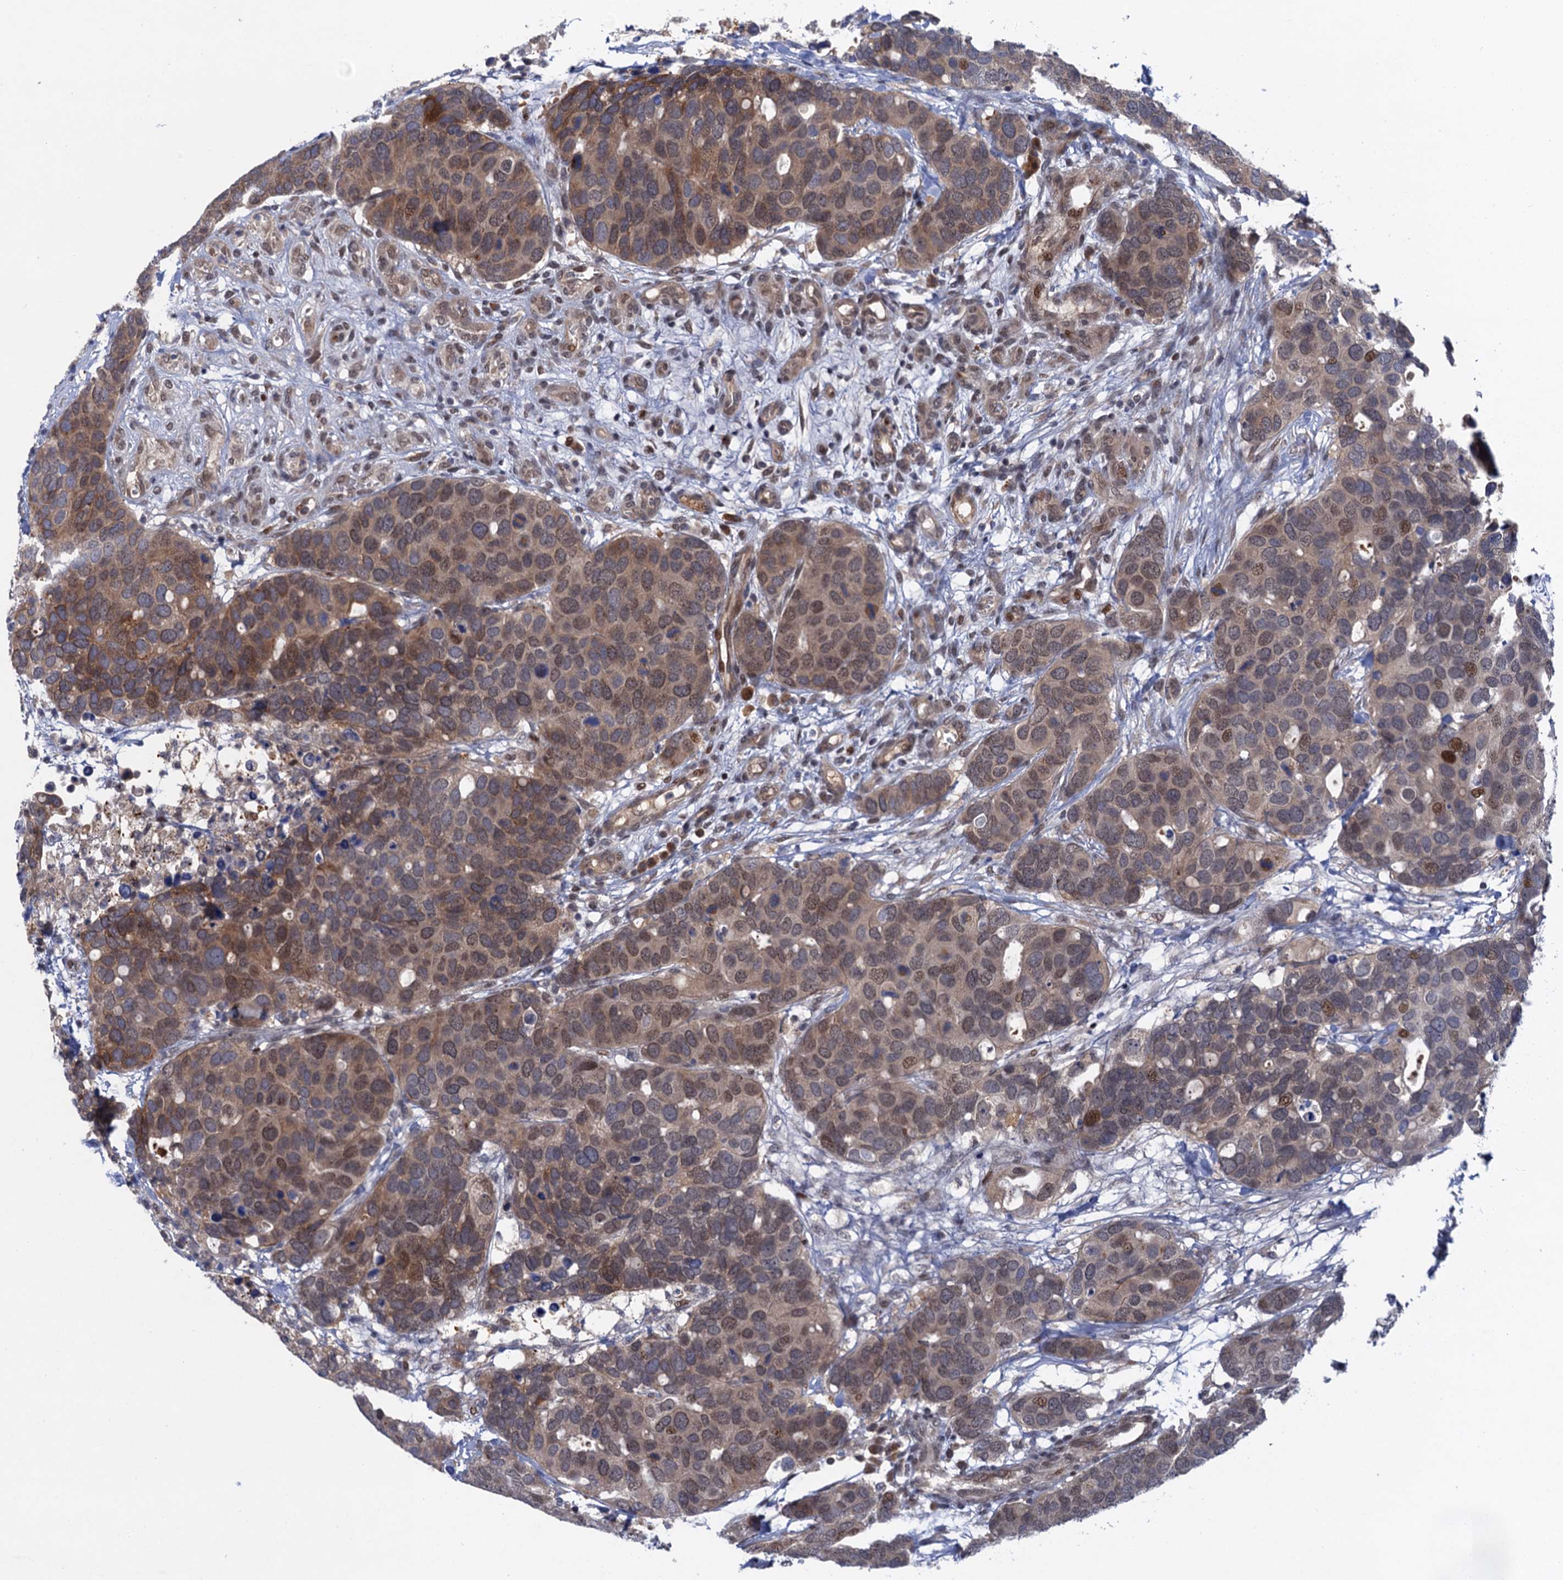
{"staining": {"intensity": "moderate", "quantity": "25%-75%", "location": "nuclear"}, "tissue": "breast cancer", "cell_type": "Tumor cells", "image_type": "cancer", "snomed": [{"axis": "morphology", "description": "Duct carcinoma"}, {"axis": "topography", "description": "Breast"}], "caption": "Immunohistochemical staining of human intraductal carcinoma (breast) exhibits medium levels of moderate nuclear staining in about 25%-75% of tumor cells.", "gene": "NEK8", "patient": {"sex": "female", "age": 83}}